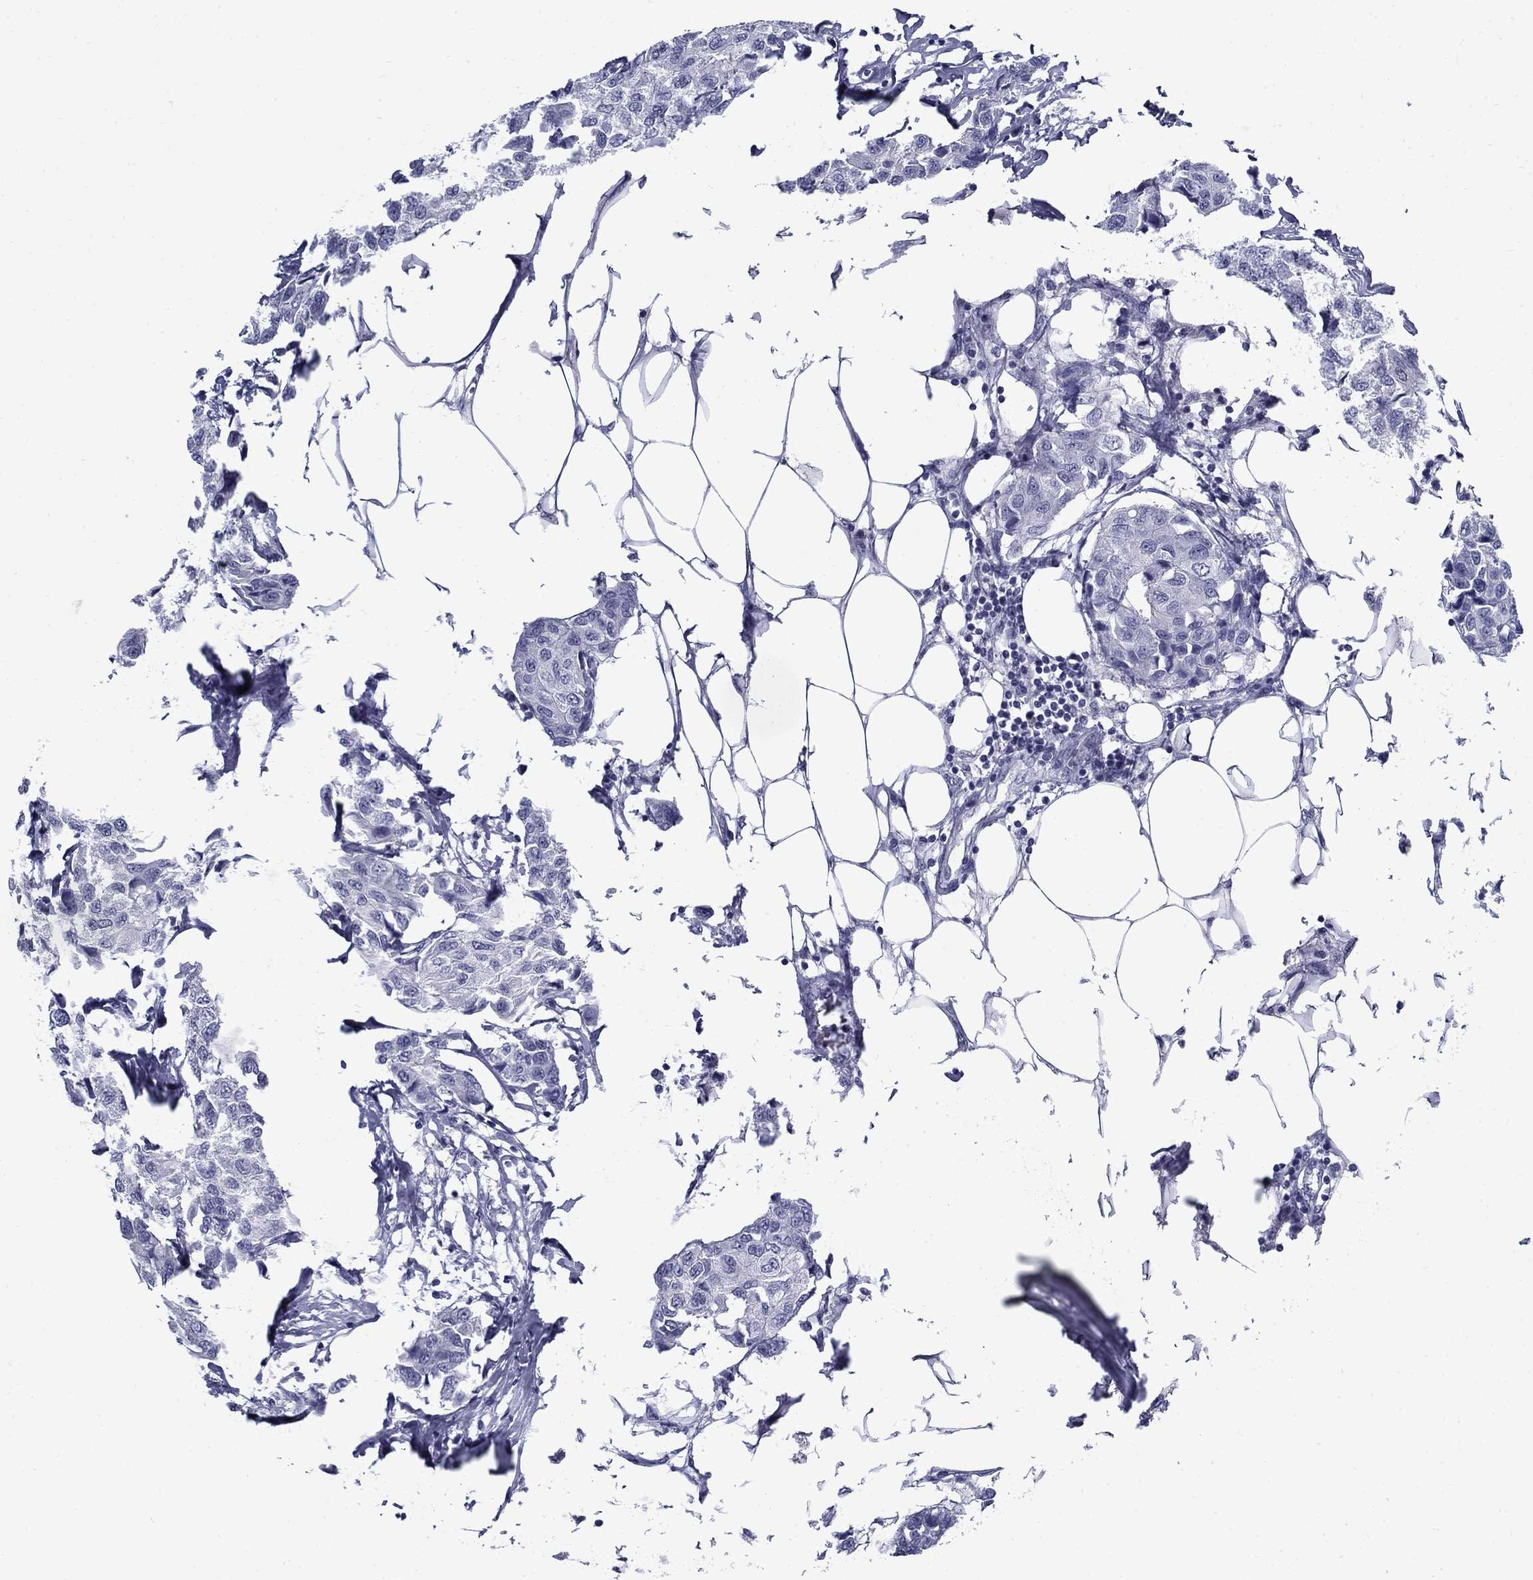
{"staining": {"intensity": "negative", "quantity": "none", "location": "none"}, "tissue": "breast cancer", "cell_type": "Tumor cells", "image_type": "cancer", "snomed": [{"axis": "morphology", "description": "Duct carcinoma"}, {"axis": "topography", "description": "Breast"}], "caption": "This image is of breast cancer stained with immunohistochemistry (IHC) to label a protein in brown with the nuclei are counter-stained blue. There is no expression in tumor cells.", "gene": "C4orf19", "patient": {"sex": "female", "age": 80}}